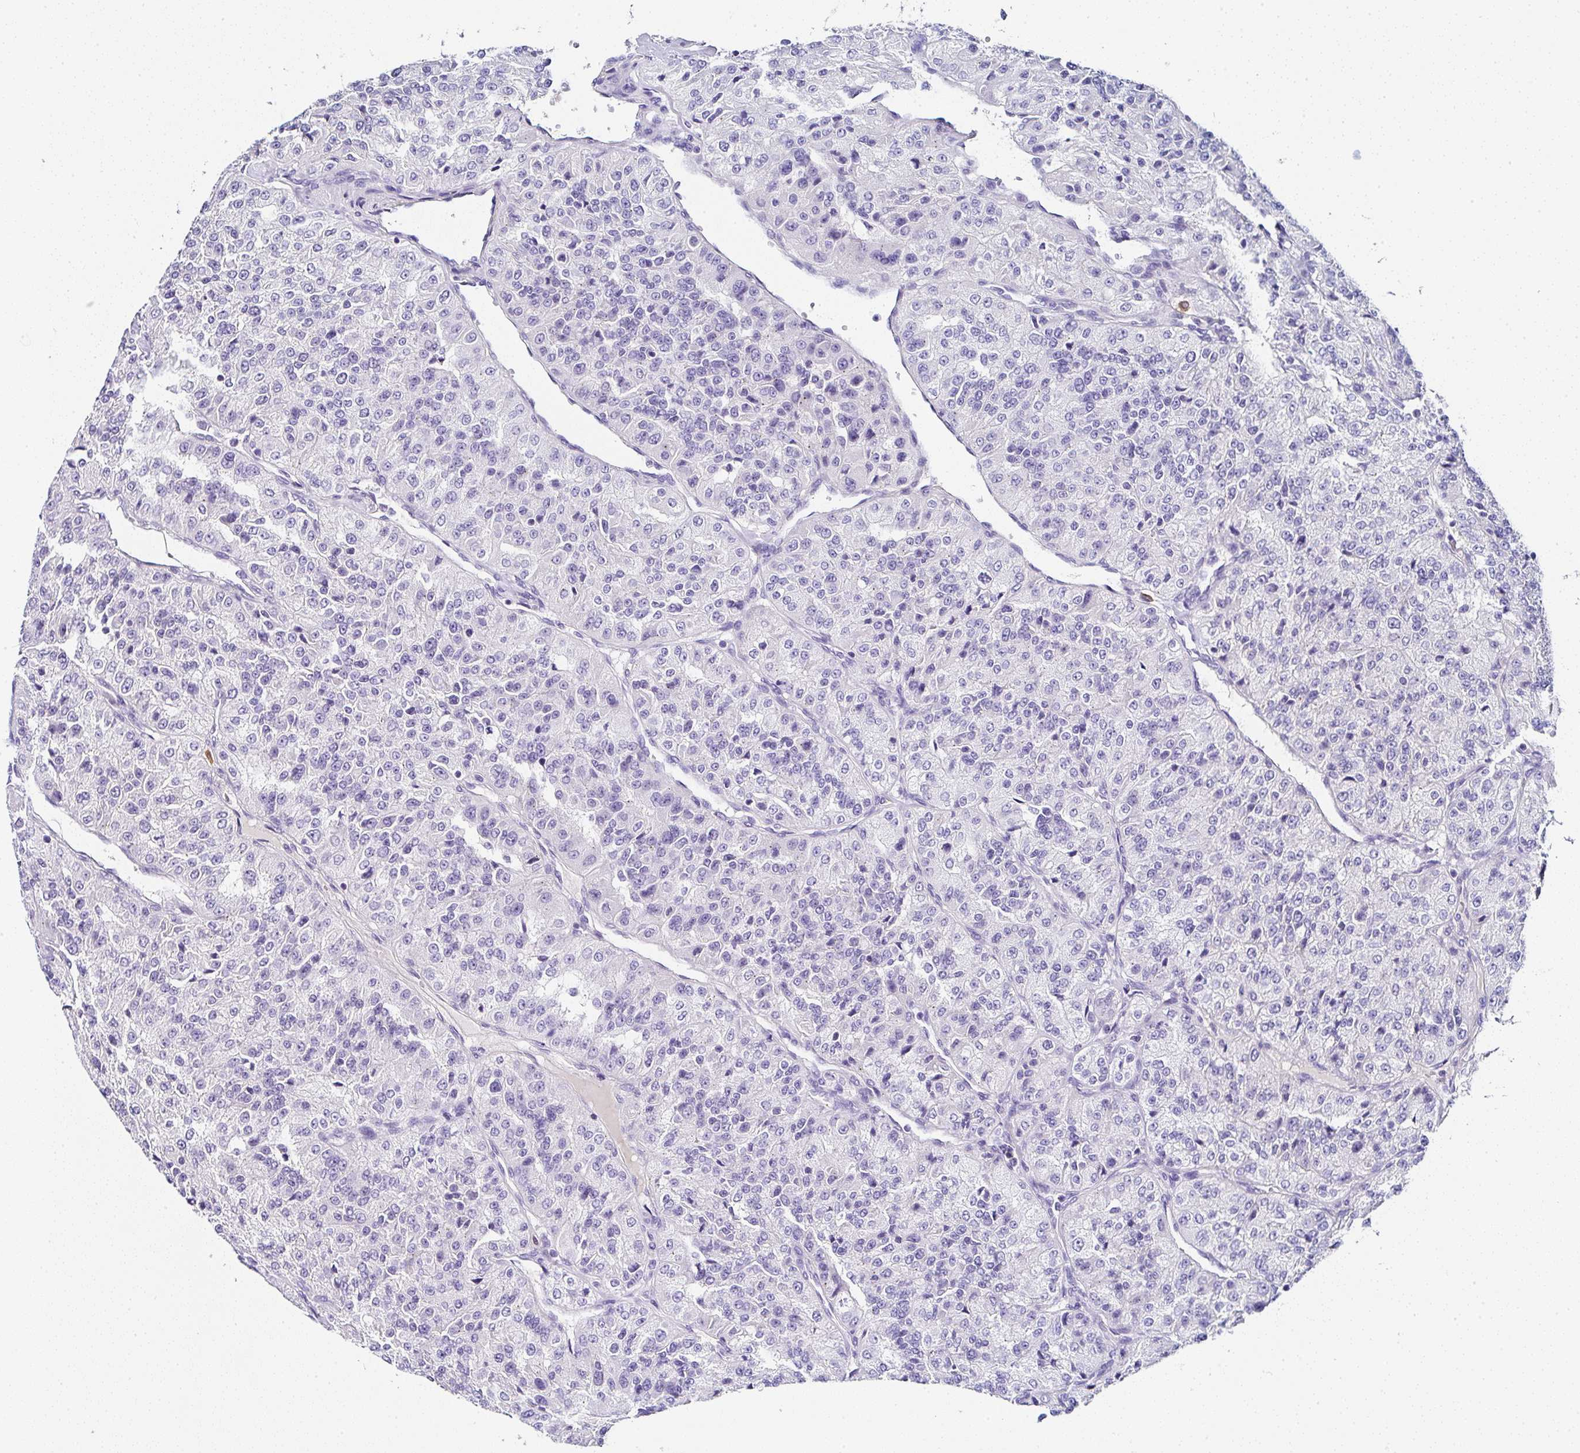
{"staining": {"intensity": "negative", "quantity": "none", "location": "none"}, "tissue": "renal cancer", "cell_type": "Tumor cells", "image_type": "cancer", "snomed": [{"axis": "morphology", "description": "Adenocarcinoma, NOS"}, {"axis": "topography", "description": "Kidney"}], "caption": "IHC of renal cancer (adenocarcinoma) reveals no positivity in tumor cells.", "gene": "PPFIA4", "patient": {"sex": "female", "age": 63}}